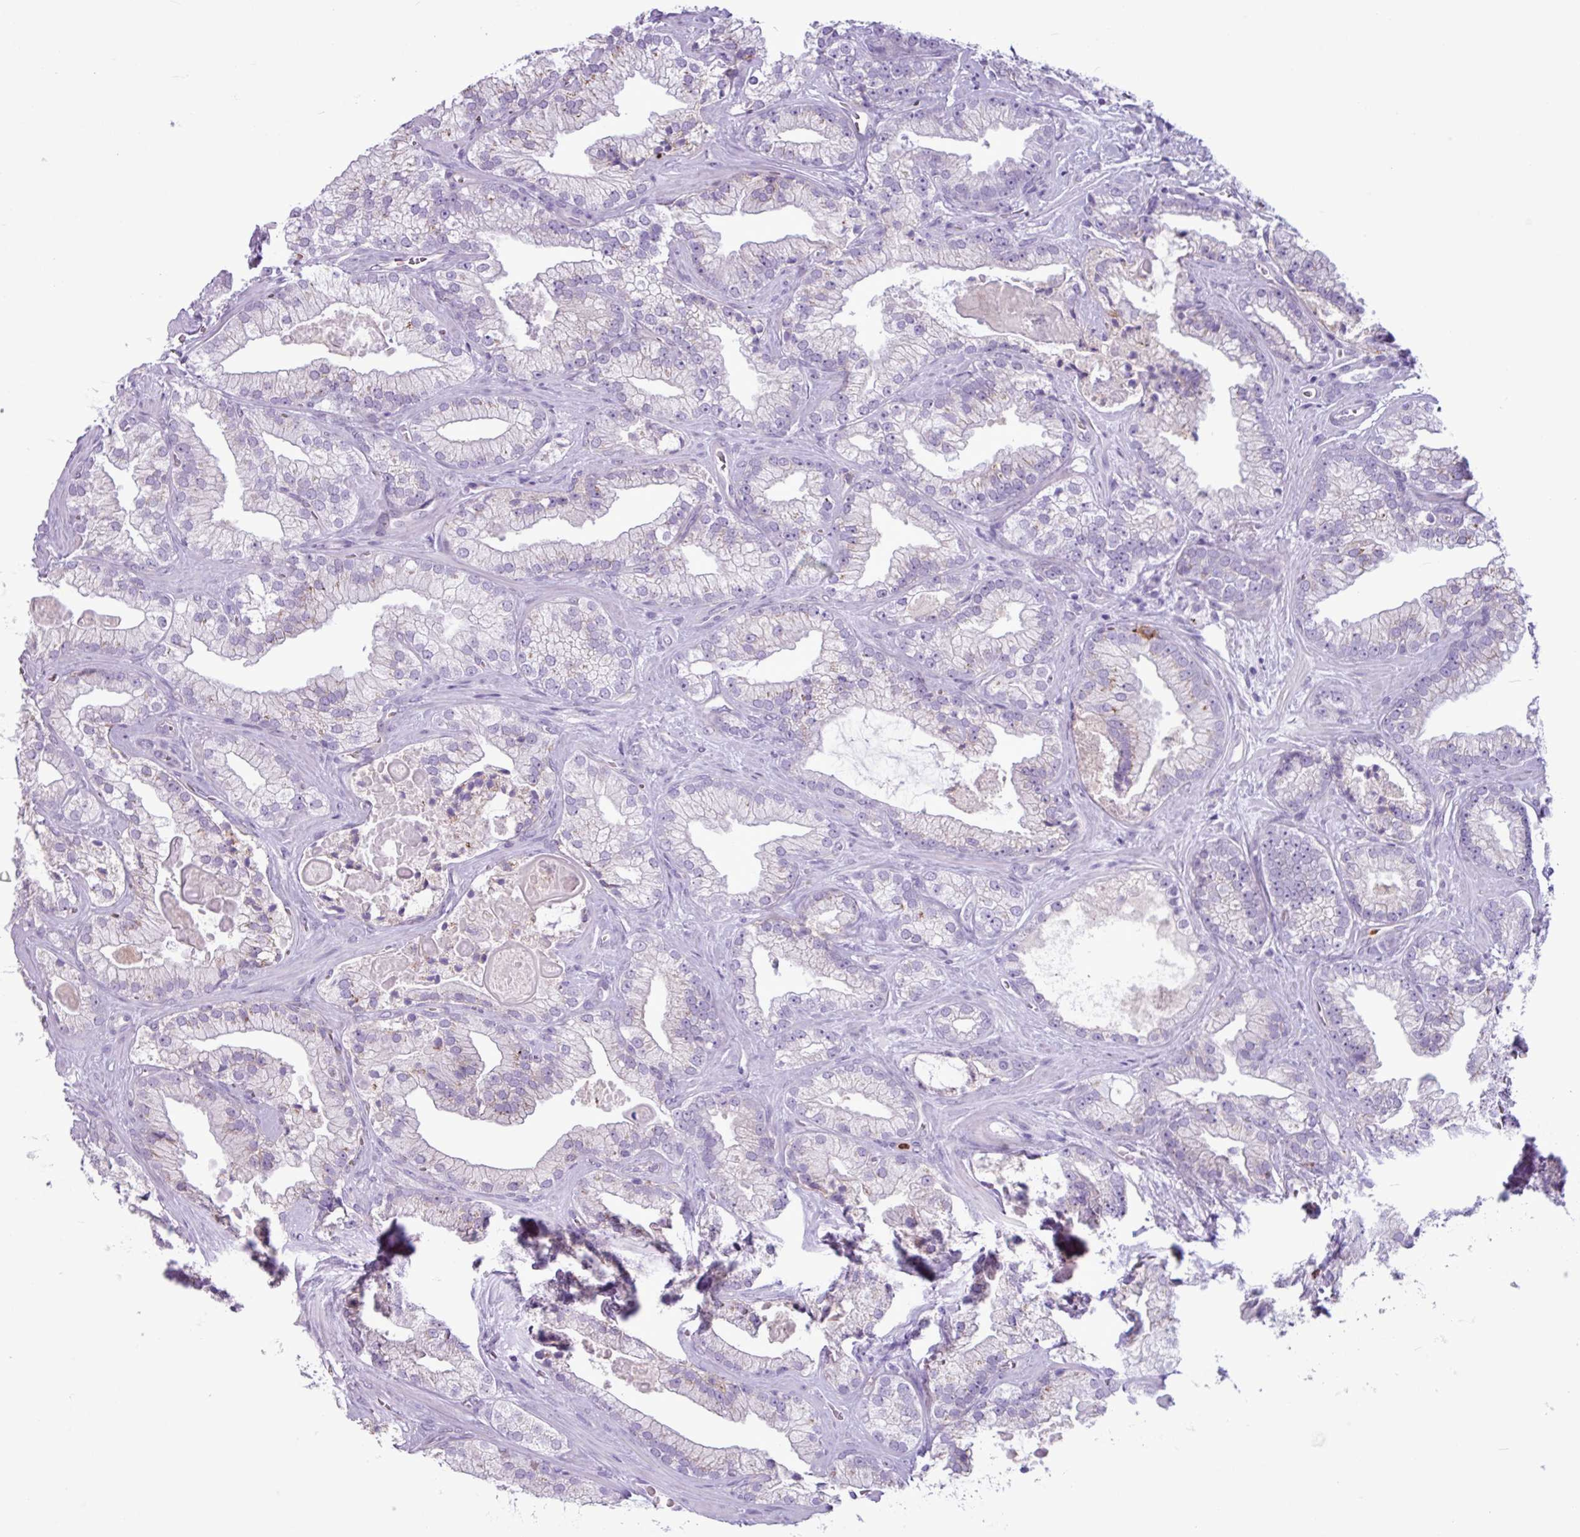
{"staining": {"intensity": "negative", "quantity": "none", "location": "none"}, "tissue": "prostate cancer", "cell_type": "Tumor cells", "image_type": "cancer", "snomed": [{"axis": "morphology", "description": "Adenocarcinoma, High grade"}, {"axis": "topography", "description": "Prostate"}], "caption": "Histopathology image shows no significant protein staining in tumor cells of high-grade adenocarcinoma (prostate).", "gene": "TMEM178A", "patient": {"sex": "male", "age": 68}}